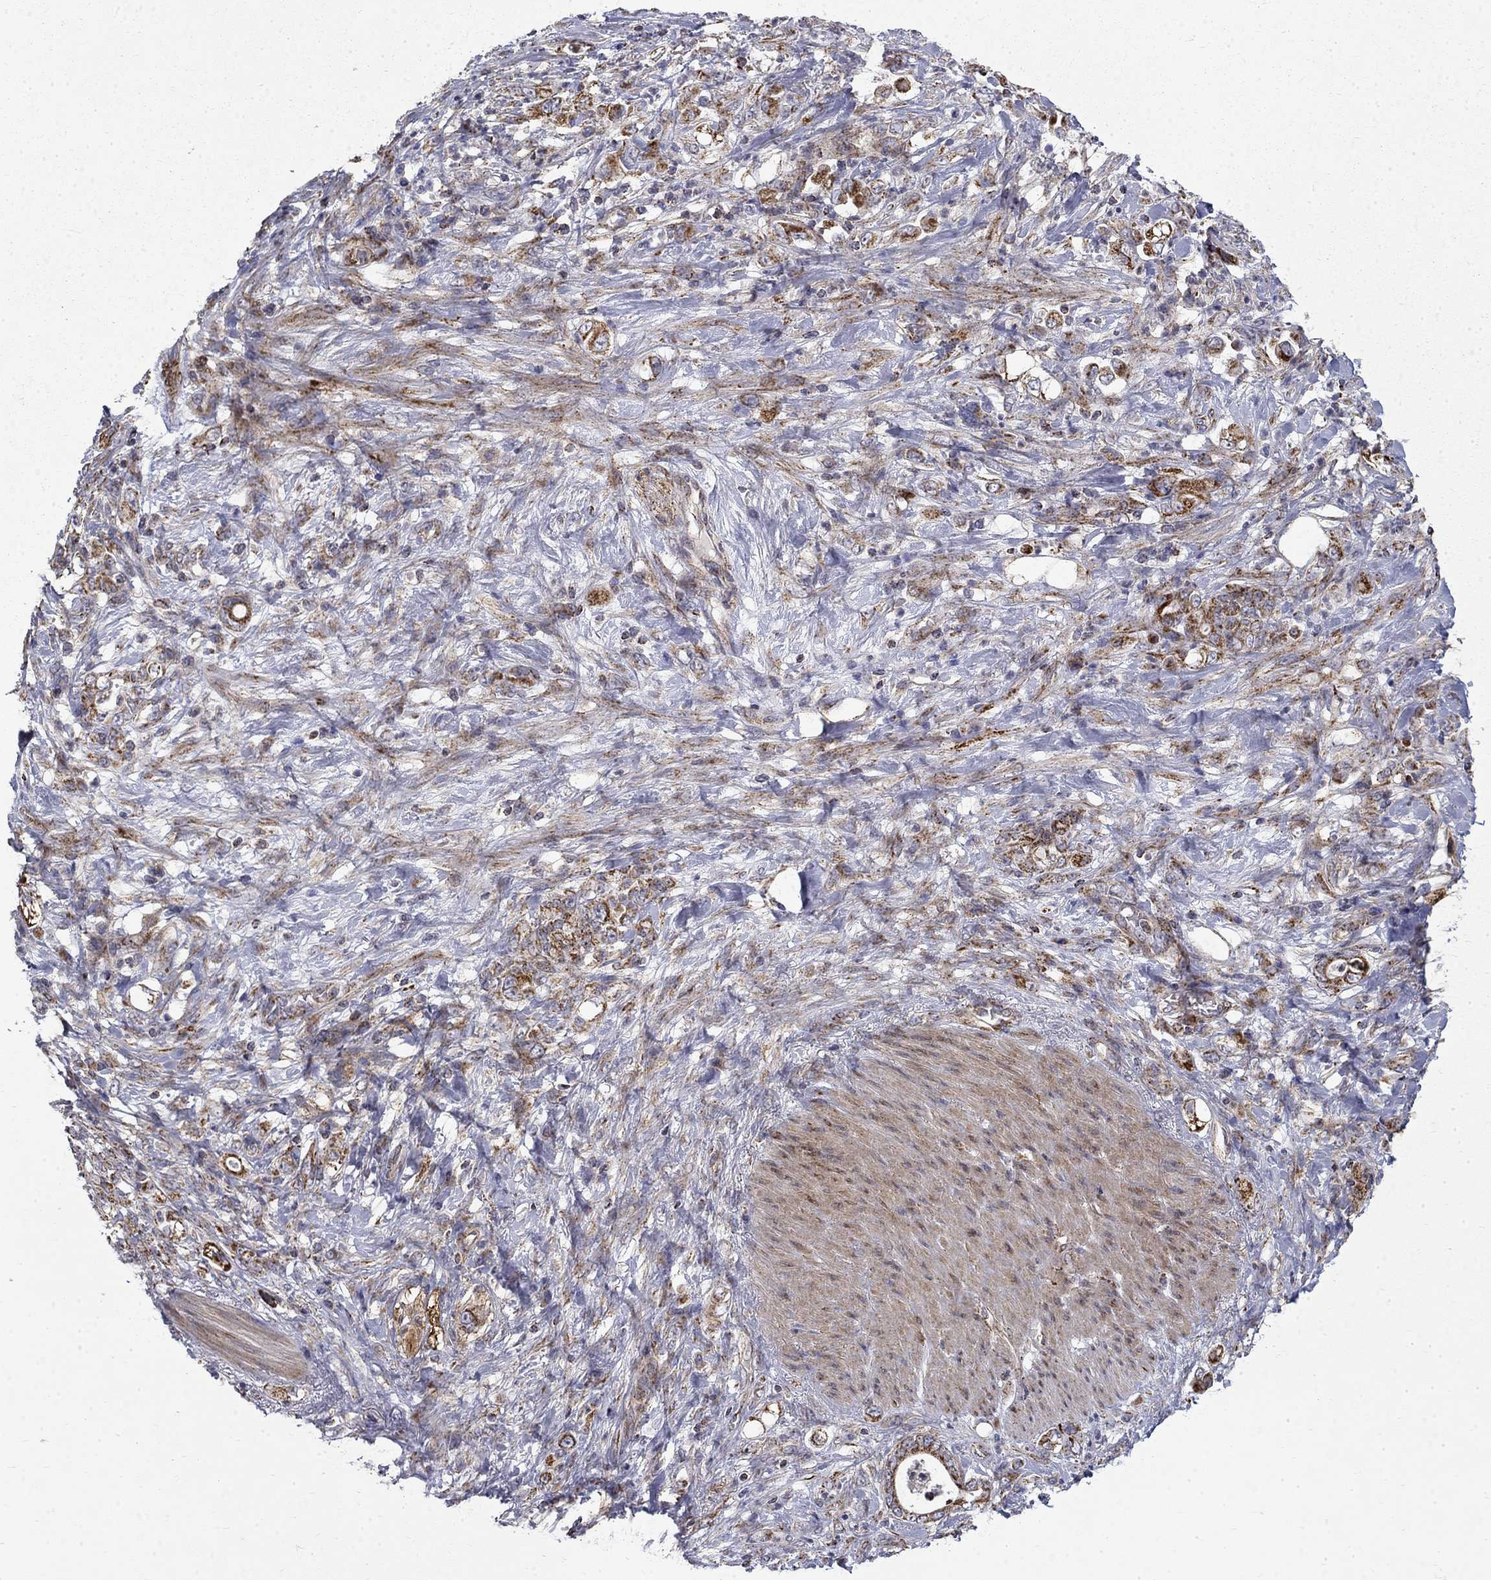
{"staining": {"intensity": "moderate", "quantity": "25%-75%", "location": "cytoplasmic/membranous"}, "tissue": "stomach cancer", "cell_type": "Tumor cells", "image_type": "cancer", "snomed": [{"axis": "morphology", "description": "Adenocarcinoma, NOS"}, {"axis": "topography", "description": "Stomach"}], "caption": "The histopathology image demonstrates immunohistochemical staining of stomach cancer. There is moderate cytoplasmic/membranous staining is seen in approximately 25%-75% of tumor cells. Immunohistochemistry (ihc) stains the protein of interest in brown and the nuclei are stained blue.", "gene": "PCBP3", "patient": {"sex": "female", "age": 79}}